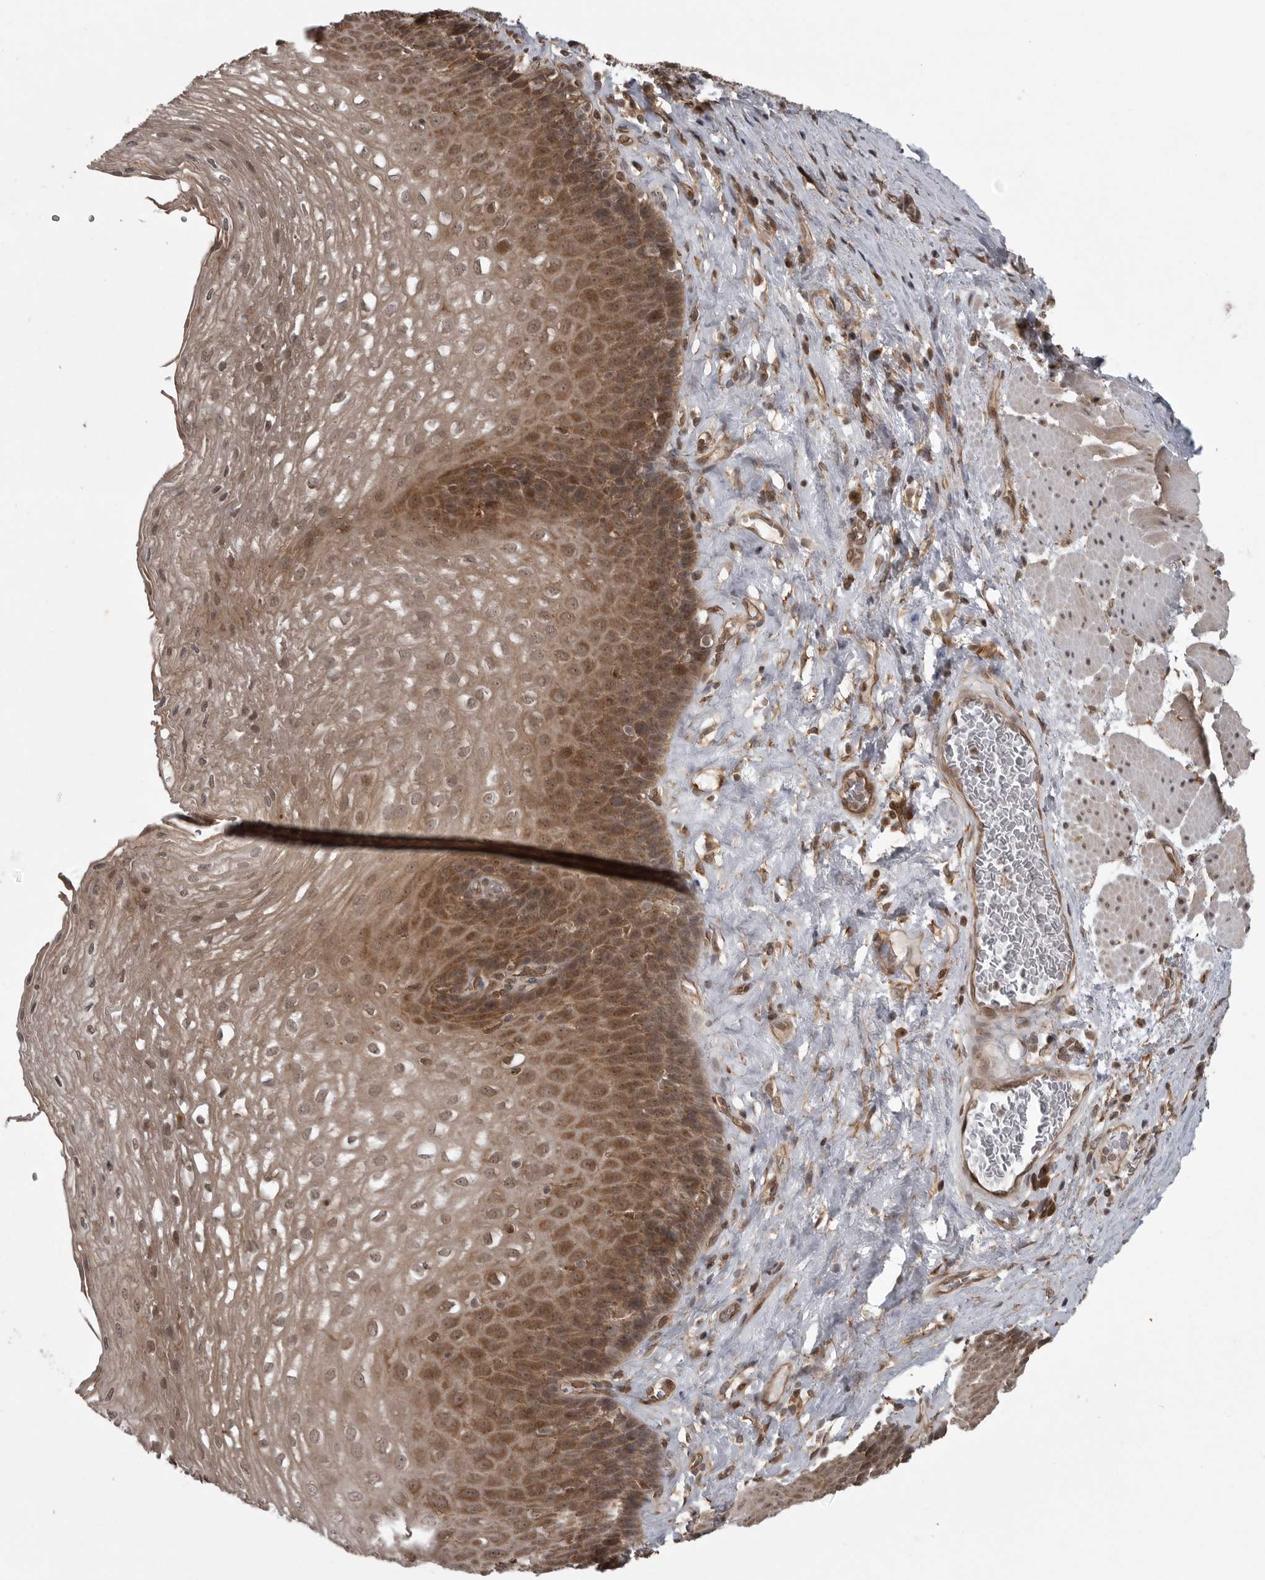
{"staining": {"intensity": "moderate", "quantity": ">75%", "location": "cytoplasmic/membranous"}, "tissue": "esophagus", "cell_type": "Squamous epithelial cells", "image_type": "normal", "snomed": [{"axis": "morphology", "description": "Normal tissue, NOS"}, {"axis": "topography", "description": "Esophagus"}], "caption": "A medium amount of moderate cytoplasmic/membranous positivity is seen in approximately >75% of squamous epithelial cells in unremarkable esophagus. The staining is performed using DAB (3,3'-diaminobenzidine) brown chromogen to label protein expression. The nuclei are counter-stained blue using hematoxylin.", "gene": "DNAJC8", "patient": {"sex": "female", "age": 66}}